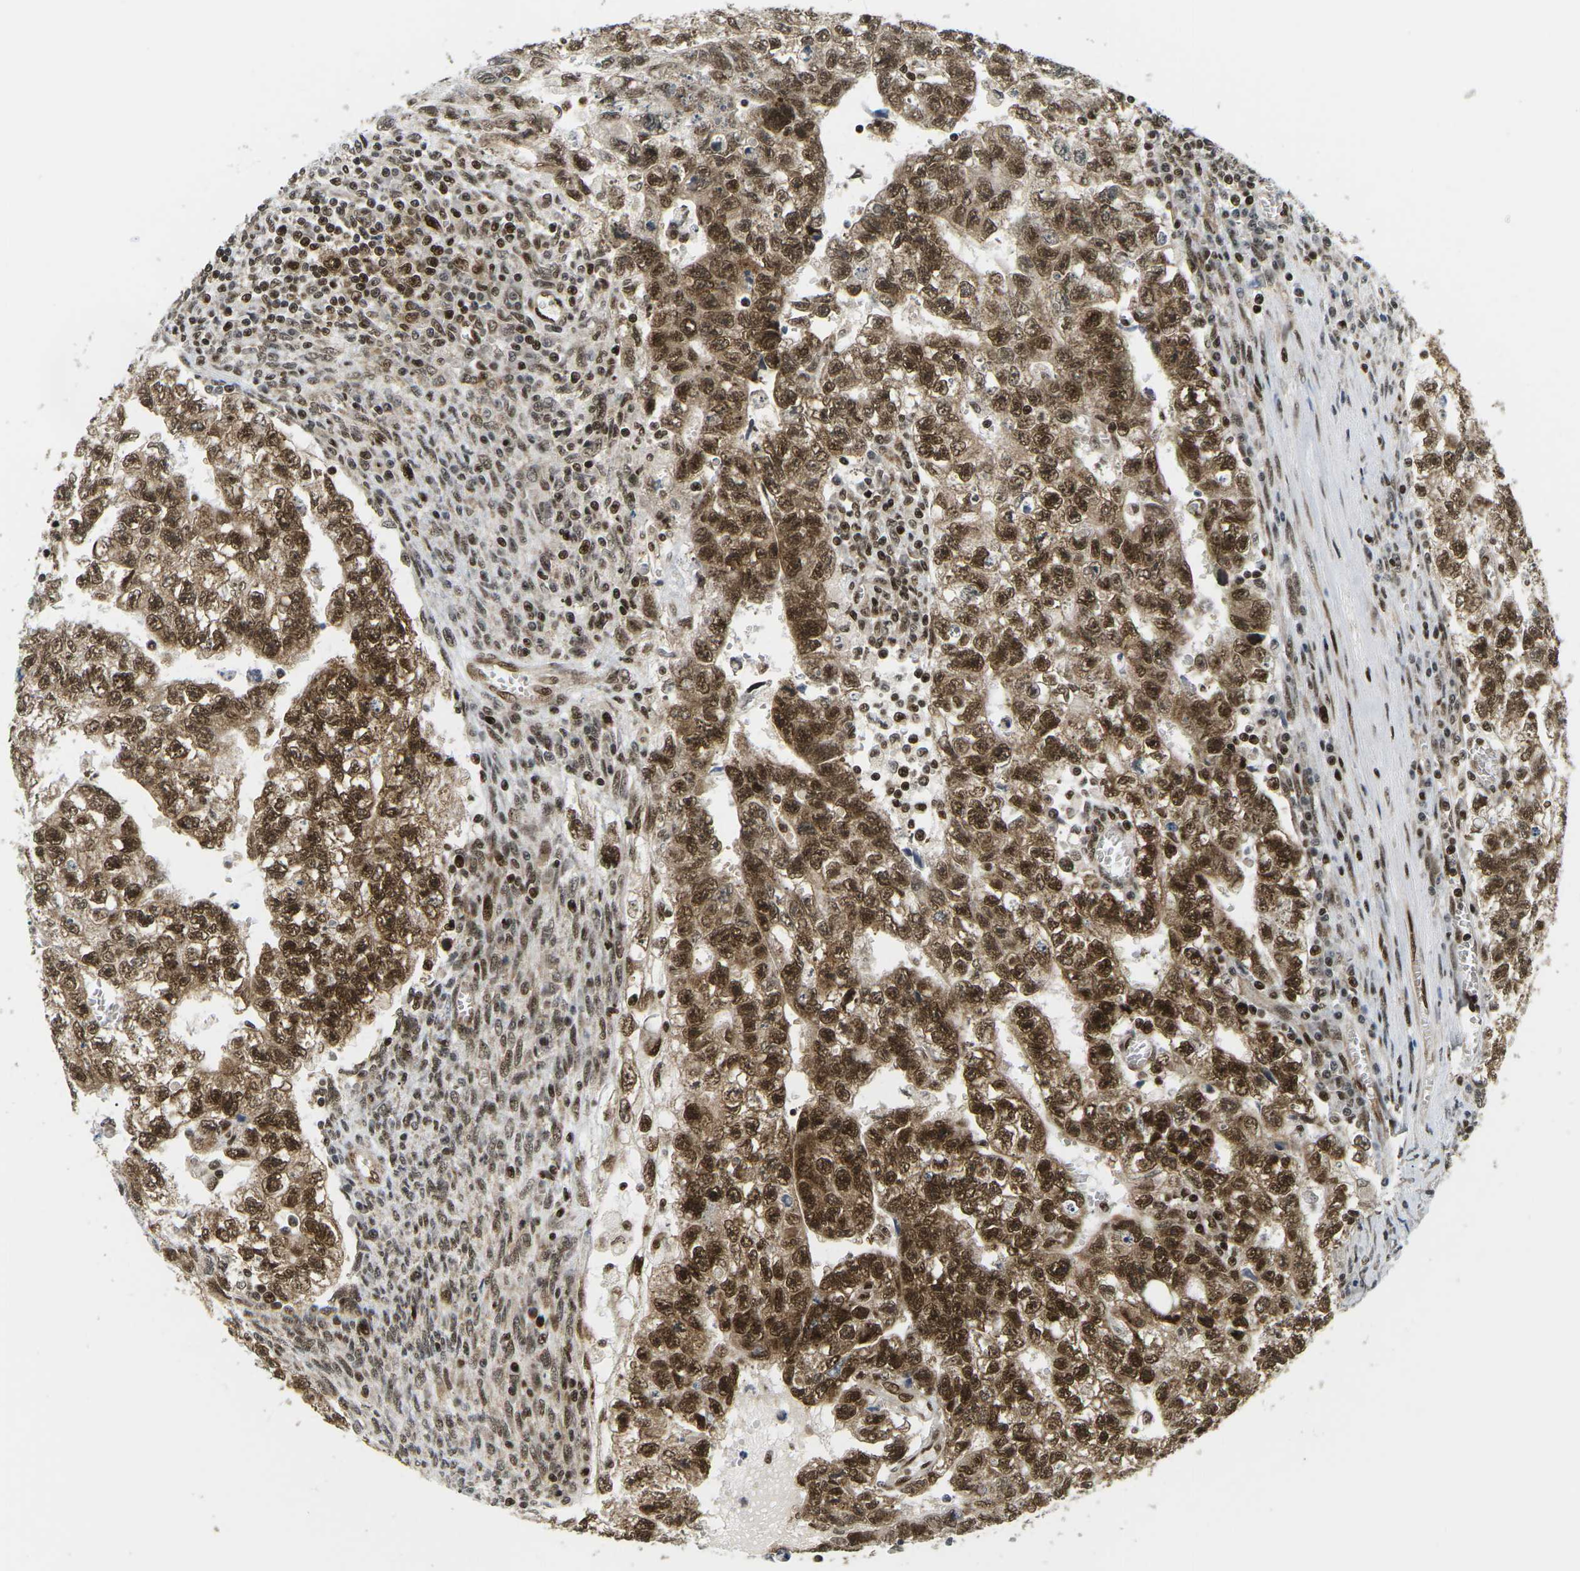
{"staining": {"intensity": "strong", "quantity": ">75%", "location": "cytoplasmic/membranous,nuclear"}, "tissue": "testis cancer", "cell_type": "Tumor cells", "image_type": "cancer", "snomed": [{"axis": "morphology", "description": "Seminoma, NOS"}, {"axis": "morphology", "description": "Carcinoma, Embryonal, NOS"}, {"axis": "topography", "description": "Testis"}], "caption": "Tumor cells display high levels of strong cytoplasmic/membranous and nuclear expression in about >75% of cells in embryonal carcinoma (testis).", "gene": "CELF1", "patient": {"sex": "male", "age": 38}}